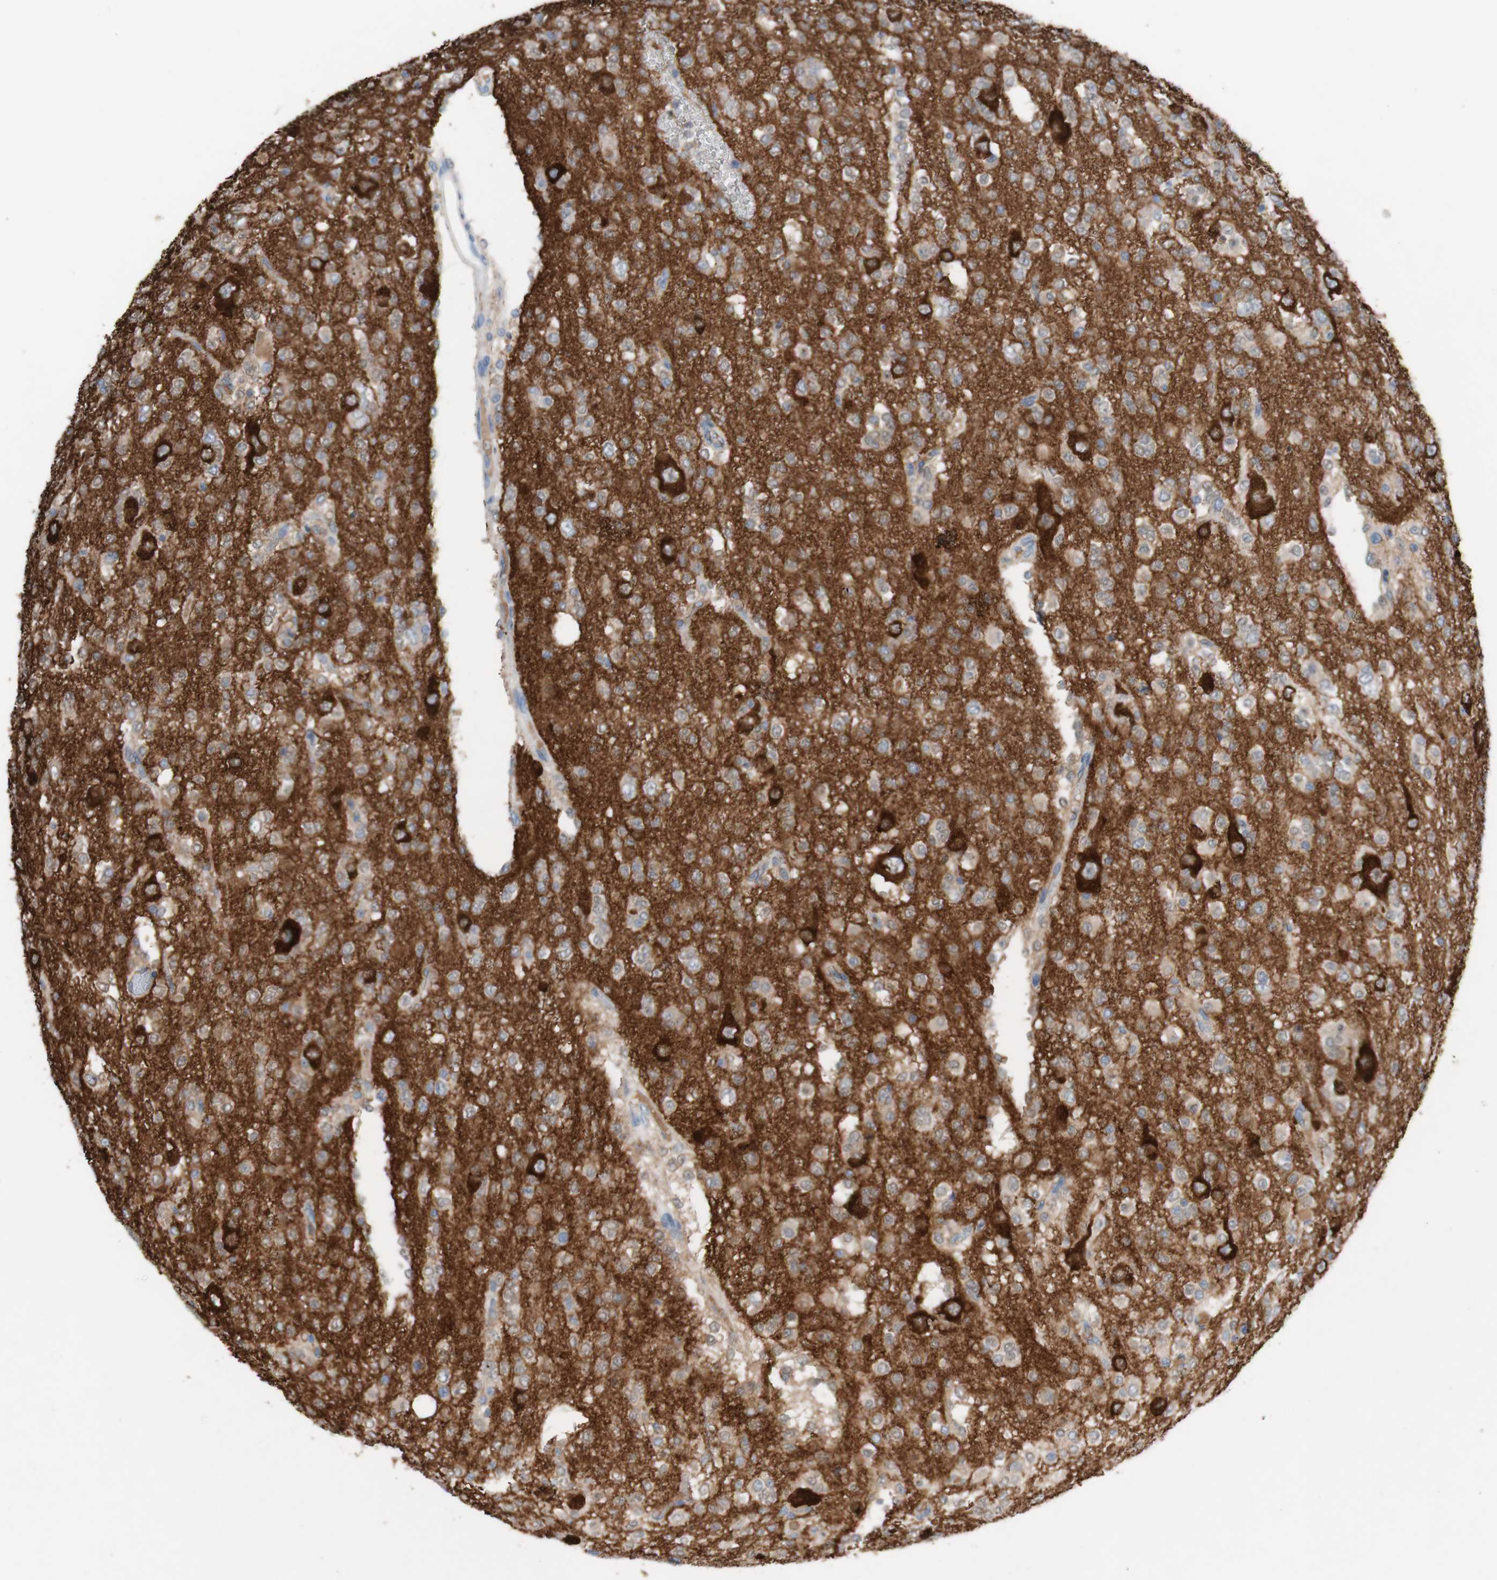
{"staining": {"intensity": "weak", "quantity": ">75%", "location": "cytoplasmic/membranous"}, "tissue": "glioma", "cell_type": "Tumor cells", "image_type": "cancer", "snomed": [{"axis": "morphology", "description": "Glioma, malignant, Low grade"}, {"axis": "topography", "description": "Brain"}], "caption": "IHC (DAB) staining of glioma shows weak cytoplasmic/membranous protein positivity in about >75% of tumor cells. Immunohistochemistry stains the protein of interest in brown and the nuclei are stained blue.", "gene": "PACSIN1", "patient": {"sex": "male", "age": 38}}